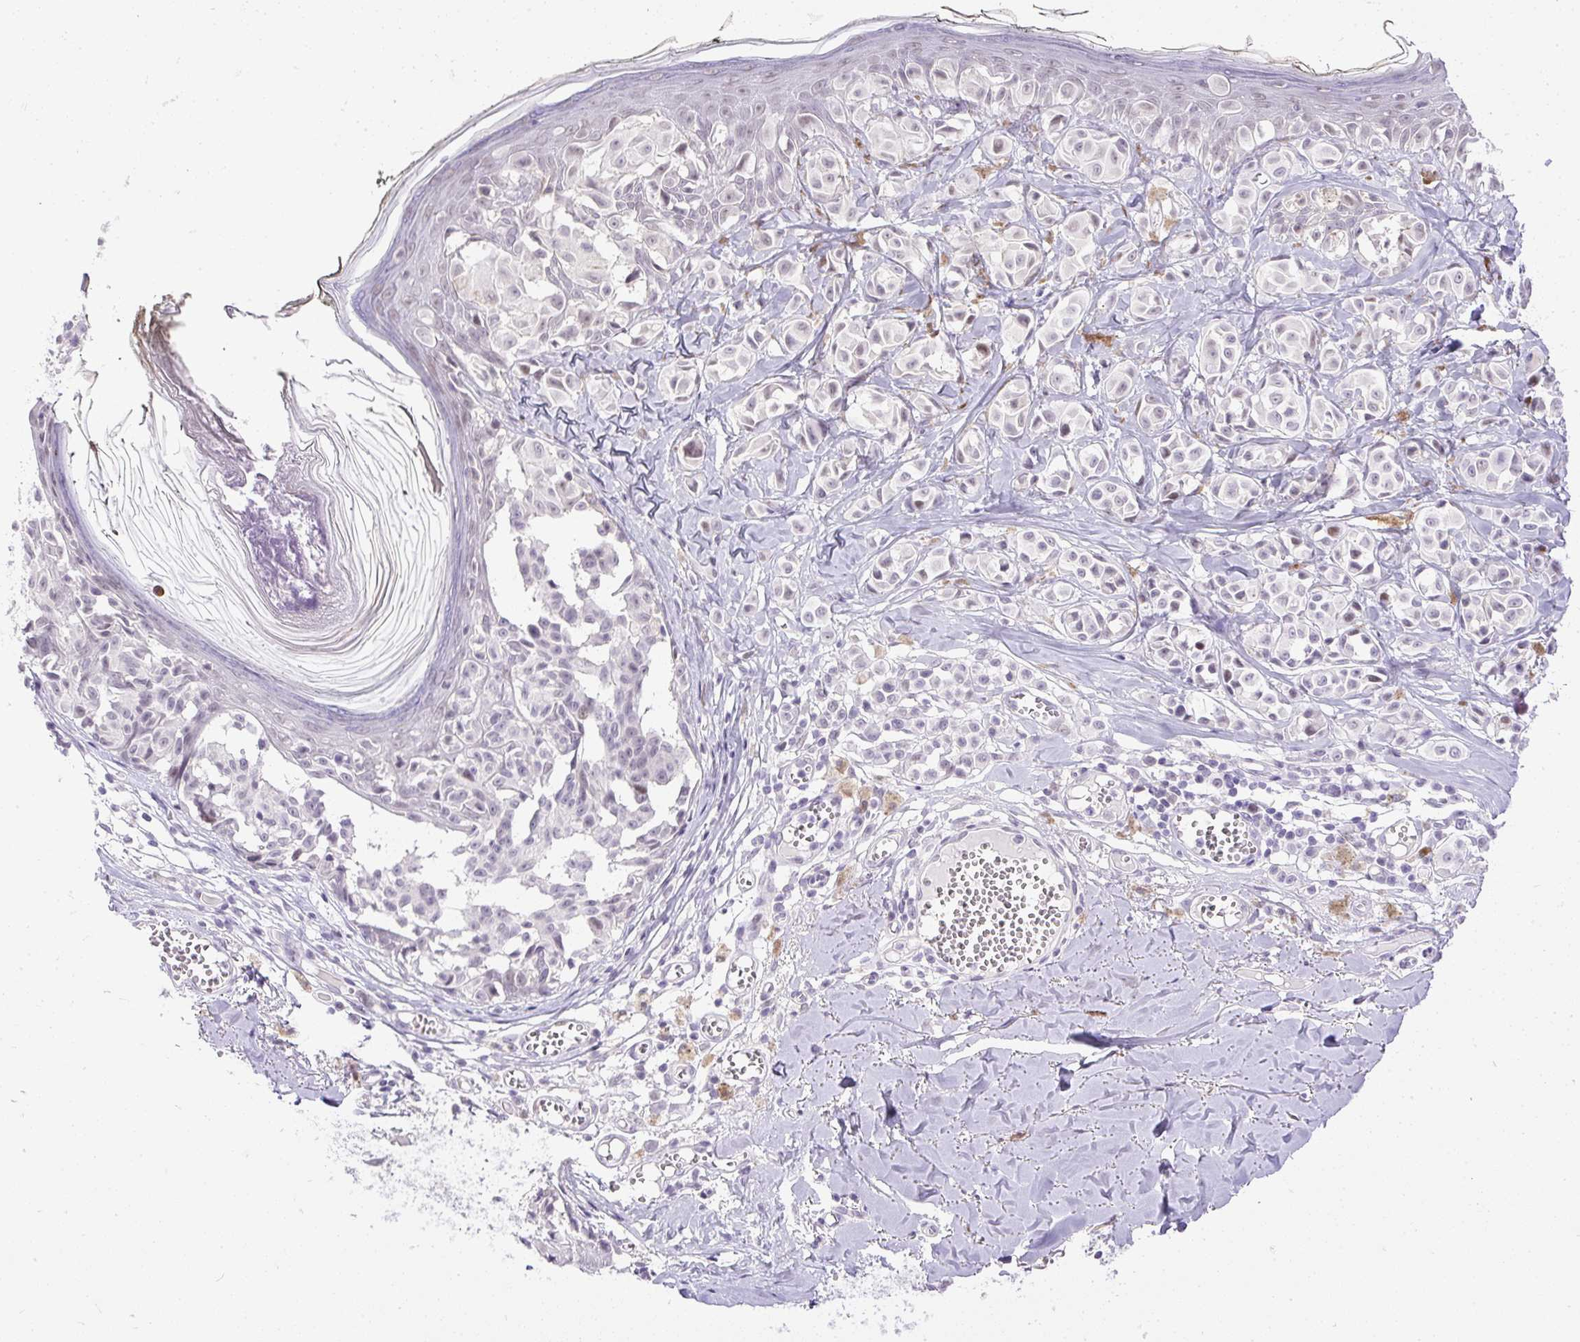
{"staining": {"intensity": "weak", "quantity": "<25%", "location": "nuclear"}, "tissue": "melanoma", "cell_type": "Tumor cells", "image_type": "cancer", "snomed": [{"axis": "morphology", "description": "Malignant melanoma, NOS"}, {"axis": "topography", "description": "Skin"}], "caption": "A histopathology image of human melanoma is negative for staining in tumor cells.", "gene": "WNT10B", "patient": {"sex": "female", "age": 43}}